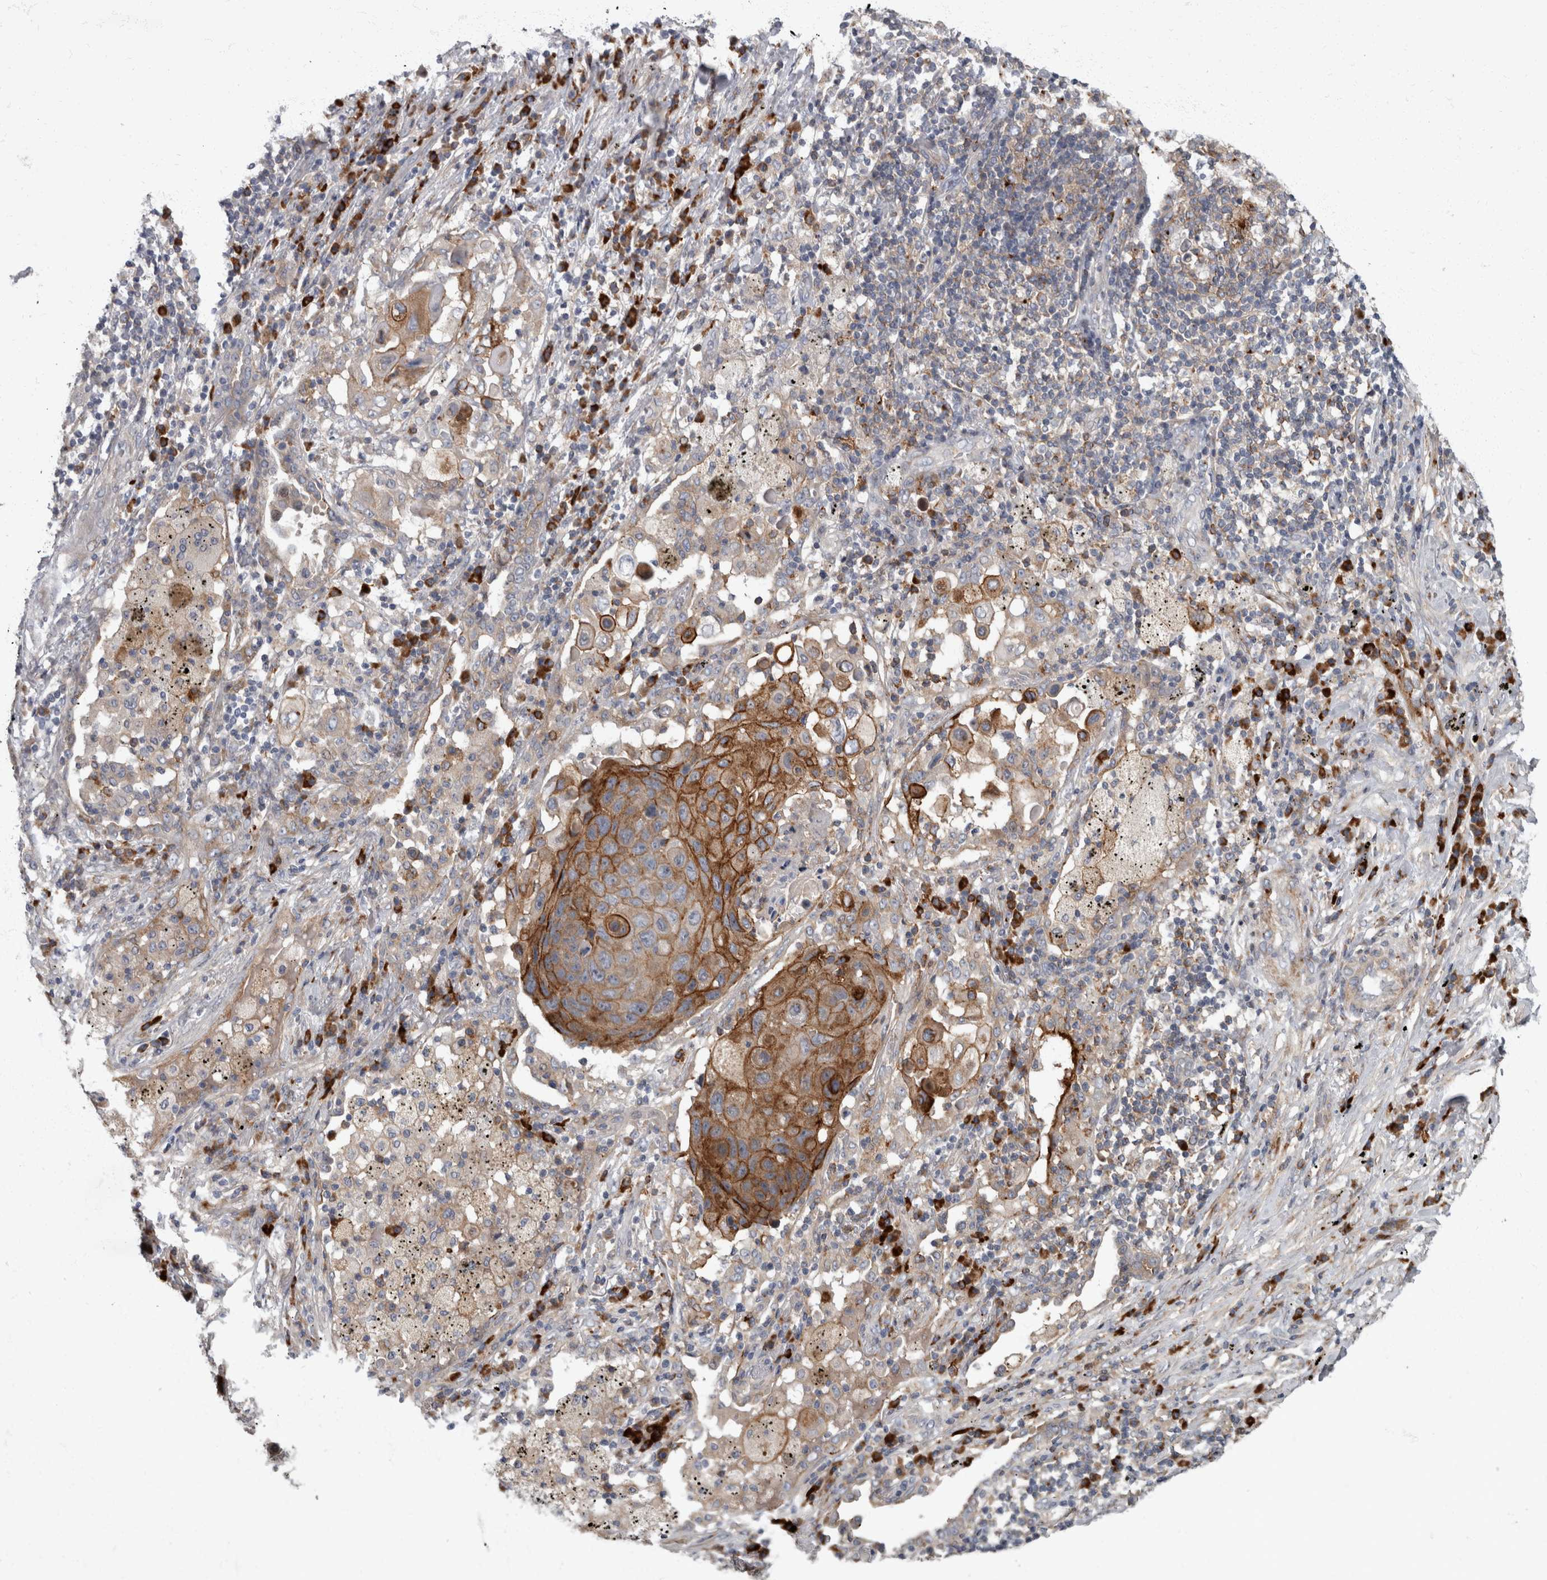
{"staining": {"intensity": "moderate", "quantity": "25%-75%", "location": "cytoplasmic/membranous"}, "tissue": "lung cancer", "cell_type": "Tumor cells", "image_type": "cancer", "snomed": [{"axis": "morphology", "description": "Squamous cell carcinoma, NOS"}, {"axis": "topography", "description": "Lung"}], "caption": "Immunohistochemistry of human squamous cell carcinoma (lung) shows medium levels of moderate cytoplasmic/membranous expression in about 25%-75% of tumor cells. (DAB IHC, brown staining for protein, blue staining for nuclei).", "gene": "CDC42BPG", "patient": {"sex": "female", "age": 63}}